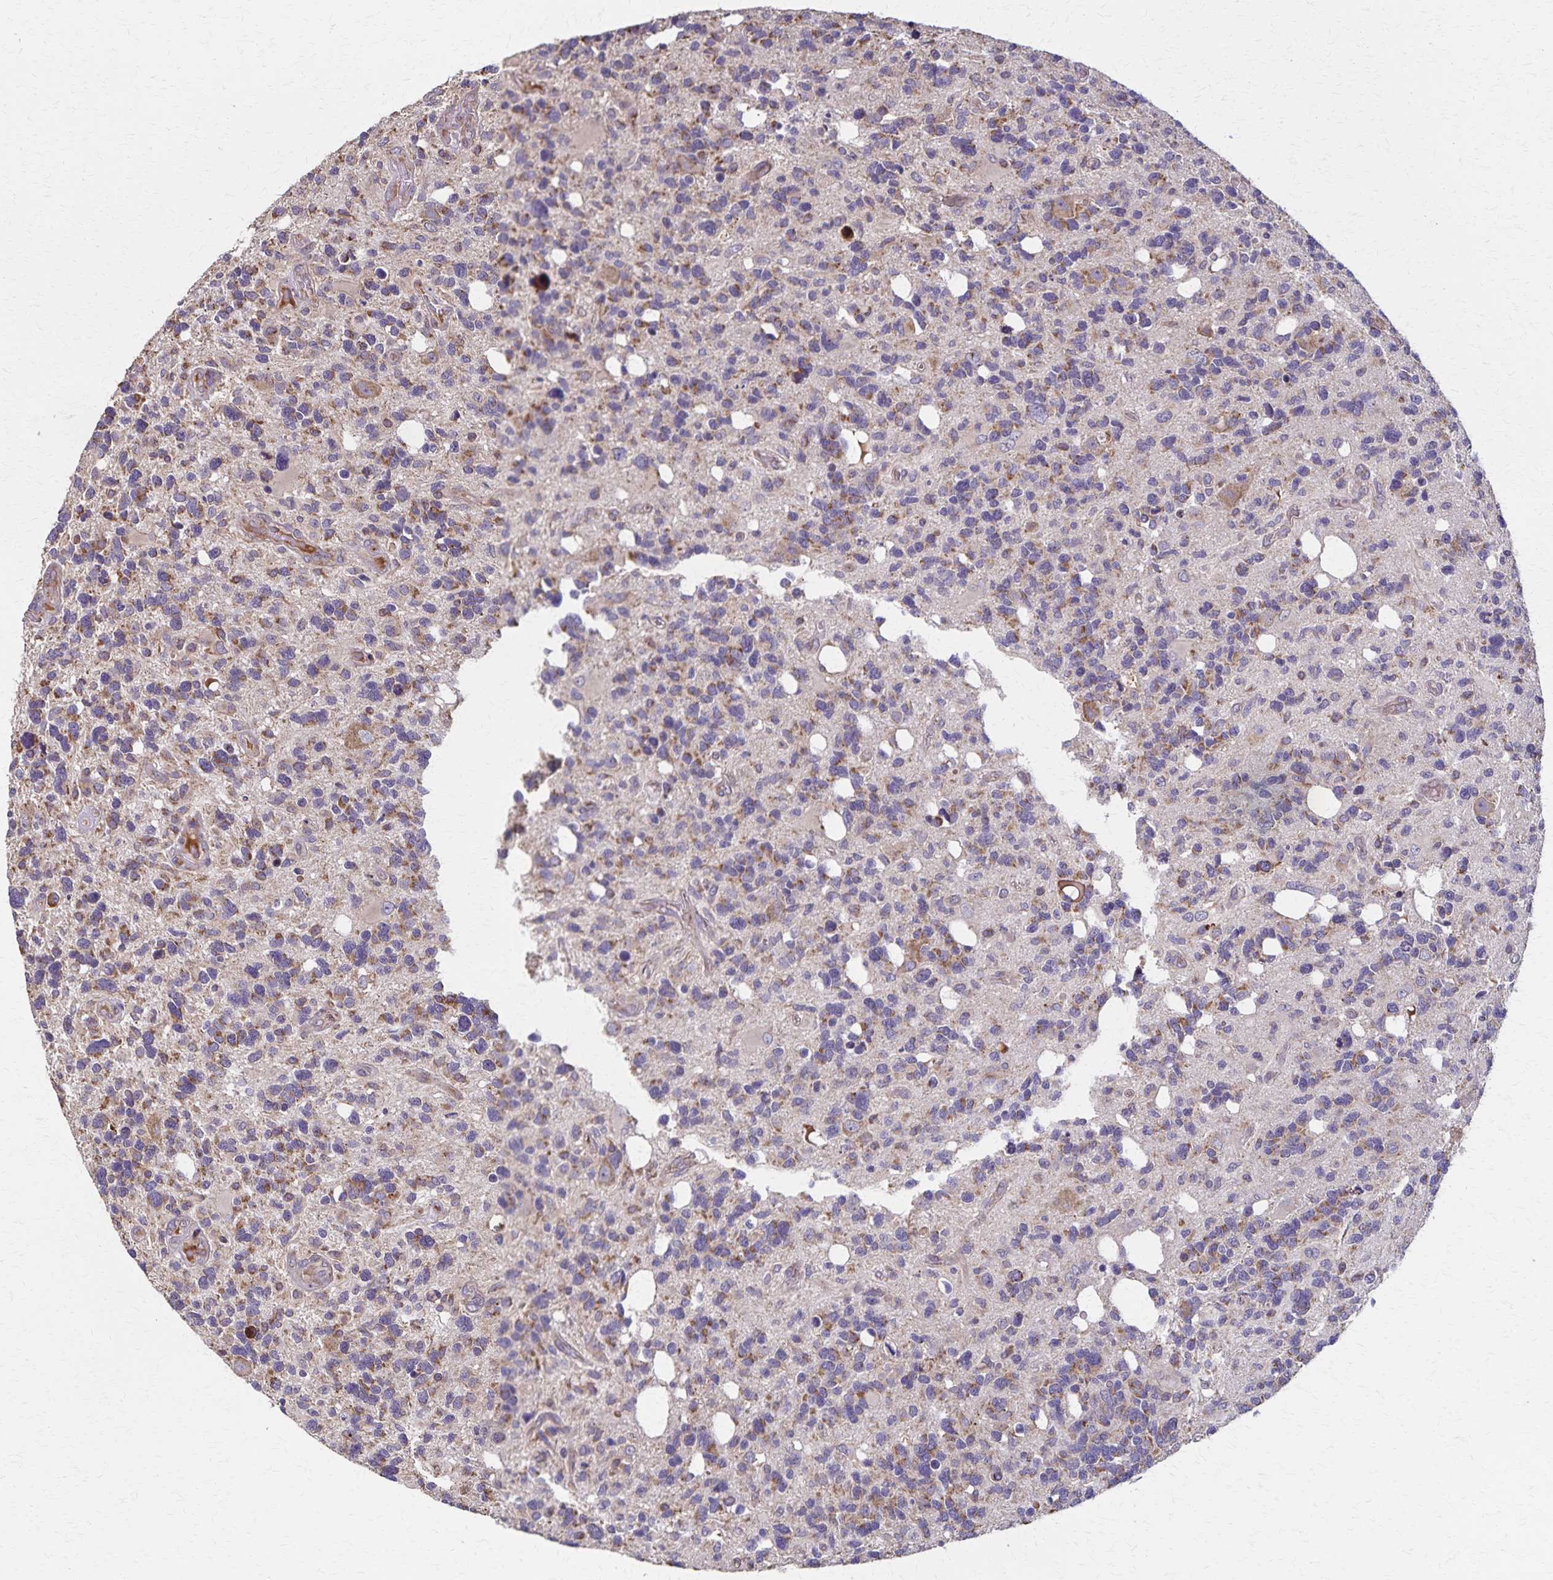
{"staining": {"intensity": "moderate", "quantity": "<25%", "location": "cytoplasmic/membranous"}, "tissue": "glioma", "cell_type": "Tumor cells", "image_type": "cancer", "snomed": [{"axis": "morphology", "description": "Glioma, malignant, High grade"}, {"axis": "topography", "description": "Brain"}], "caption": "A brown stain shows moderate cytoplasmic/membranous positivity of a protein in high-grade glioma (malignant) tumor cells.", "gene": "RNF10", "patient": {"sex": "male", "age": 49}}